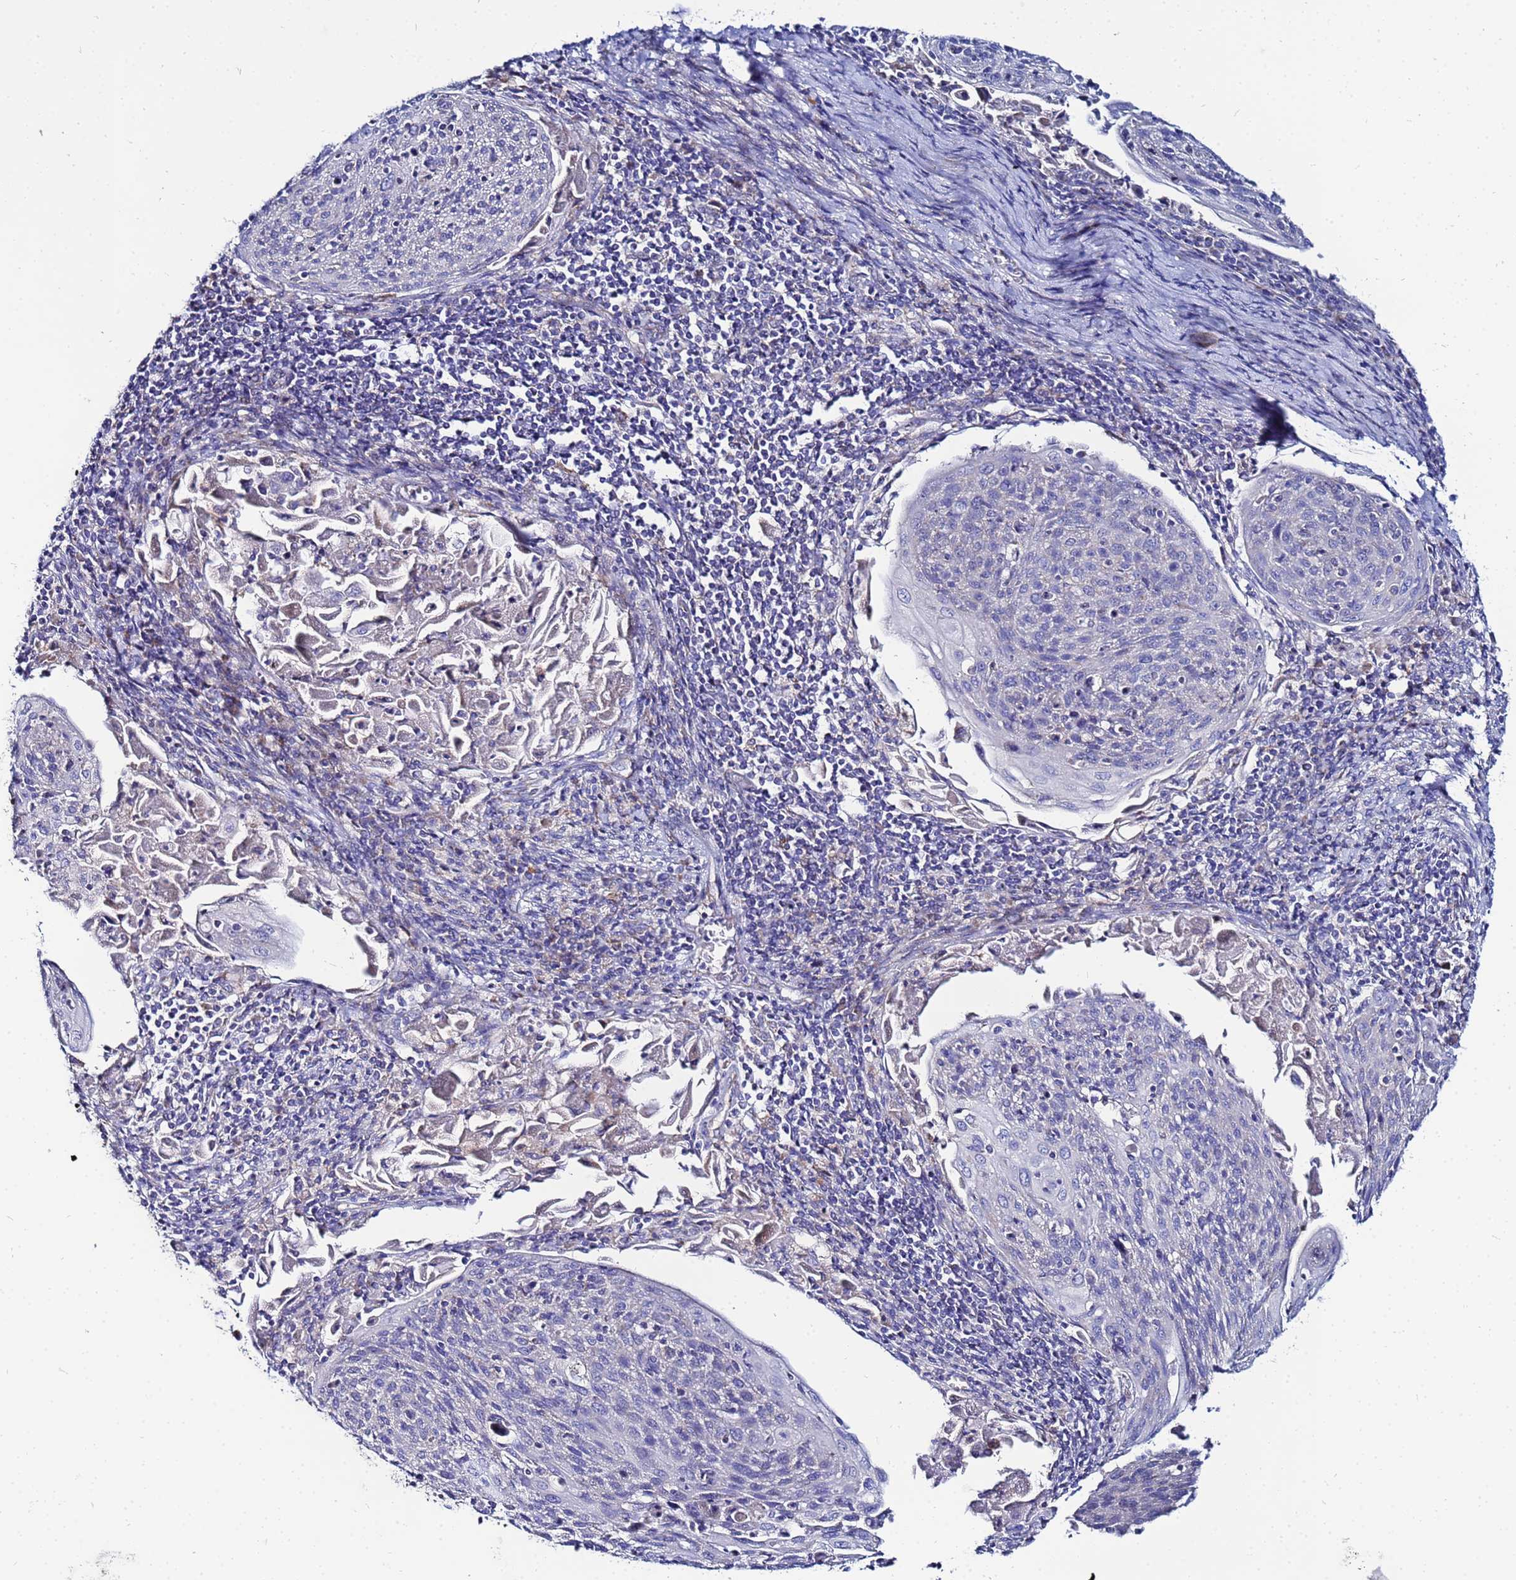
{"staining": {"intensity": "negative", "quantity": "none", "location": "none"}, "tissue": "cervical cancer", "cell_type": "Tumor cells", "image_type": "cancer", "snomed": [{"axis": "morphology", "description": "Squamous cell carcinoma, NOS"}, {"axis": "topography", "description": "Cervix"}], "caption": "This histopathology image is of squamous cell carcinoma (cervical) stained with IHC to label a protein in brown with the nuclei are counter-stained blue. There is no positivity in tumor cells. (DAB (3,3'-diaminobenzidine) immunohistochemistry (IHC), high magnification).", "gene": "FAHD2A", "patient": {"sex": "female", "age": 67}}